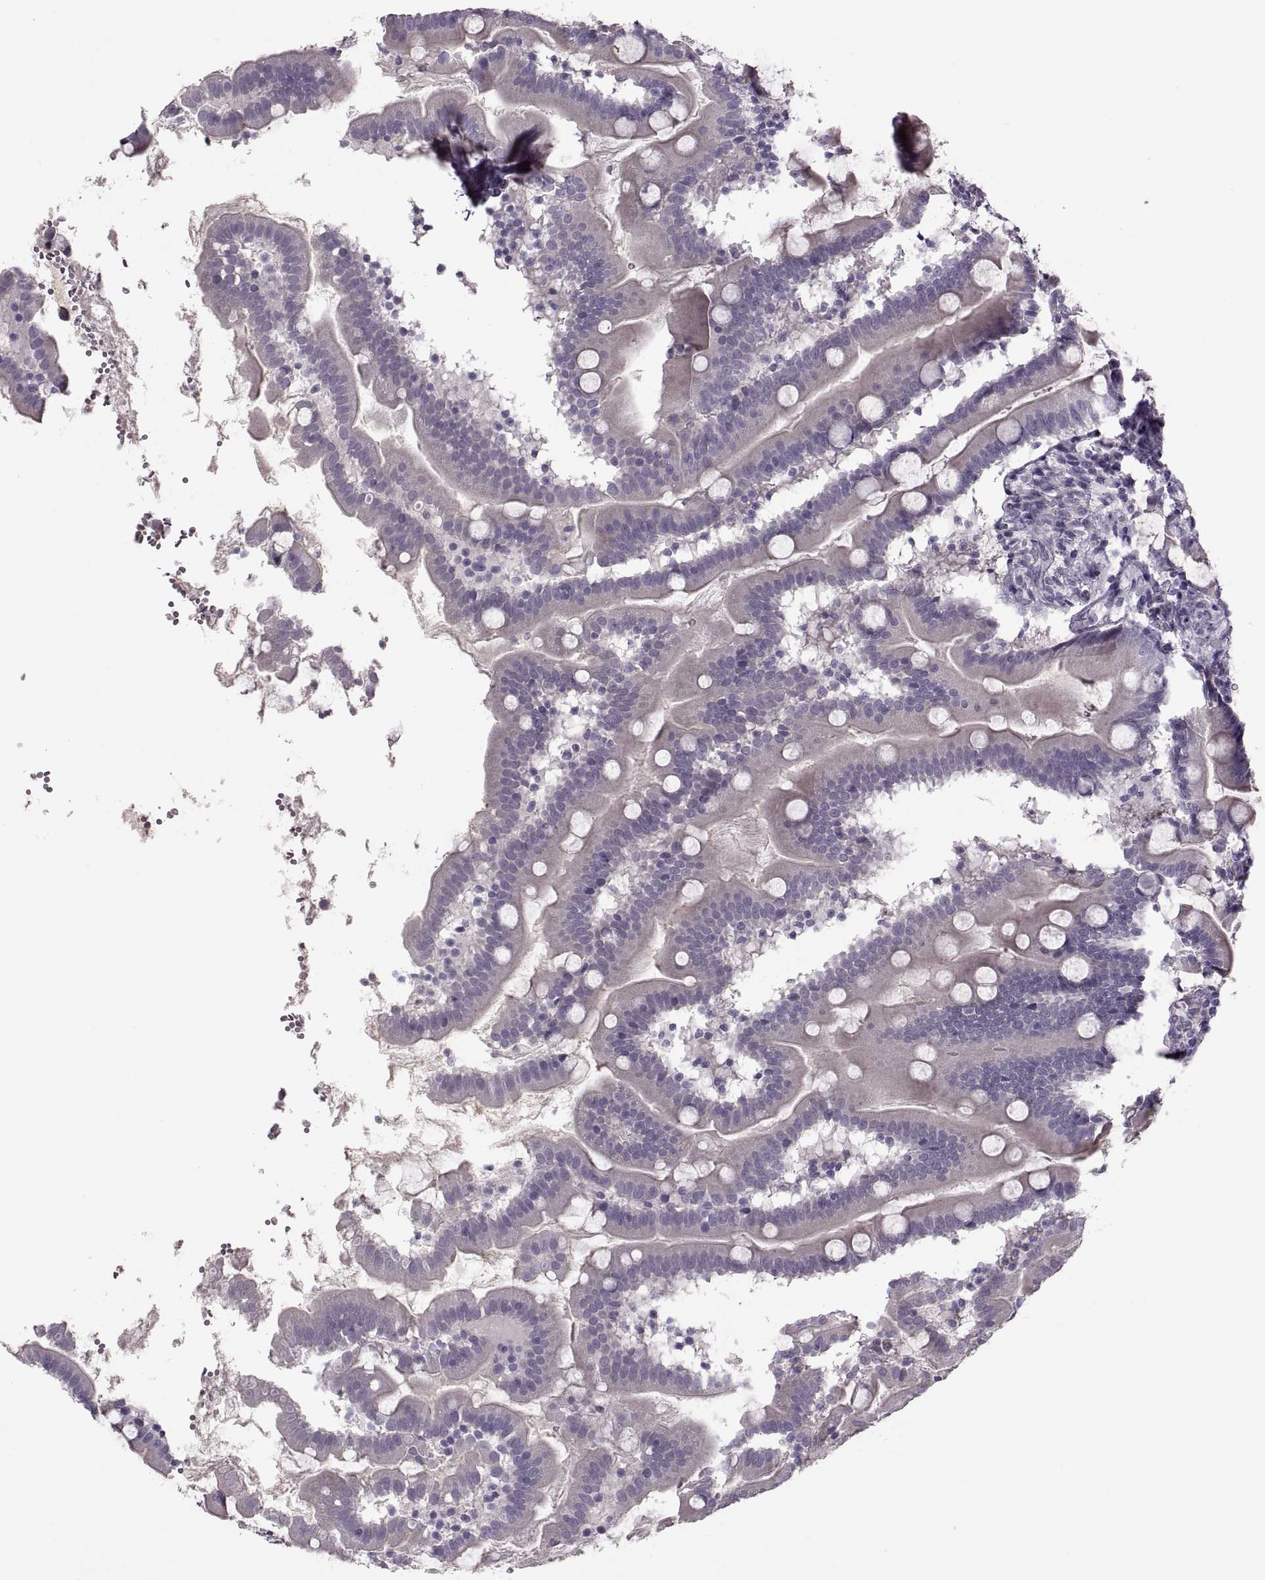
{"staining": {"intensity": "weak", "quantity": "25%-75%", "location": "cytoplasmic/membranous"}, "tissue": "small intestine", "cell_type": "Glandular cells", "image_type": "normal", "snomed": [{"axis": "morphology", "description": "Normal tissue, NOS"}, {"axis": "topography", "description": "Small intestine"}], "caption": "Benign small intestine was stained to show a protein in brown. There is low levels of weak cytoplasmic/membranous positivity in about 25%-75% of glandular cells. (Stains: DAB in brown, nuclei in blue, Microscopy: brightfield microscopy at high magnification).", "gene": "RSPH6A", "patient": {"sex": "female", "age": 44}}